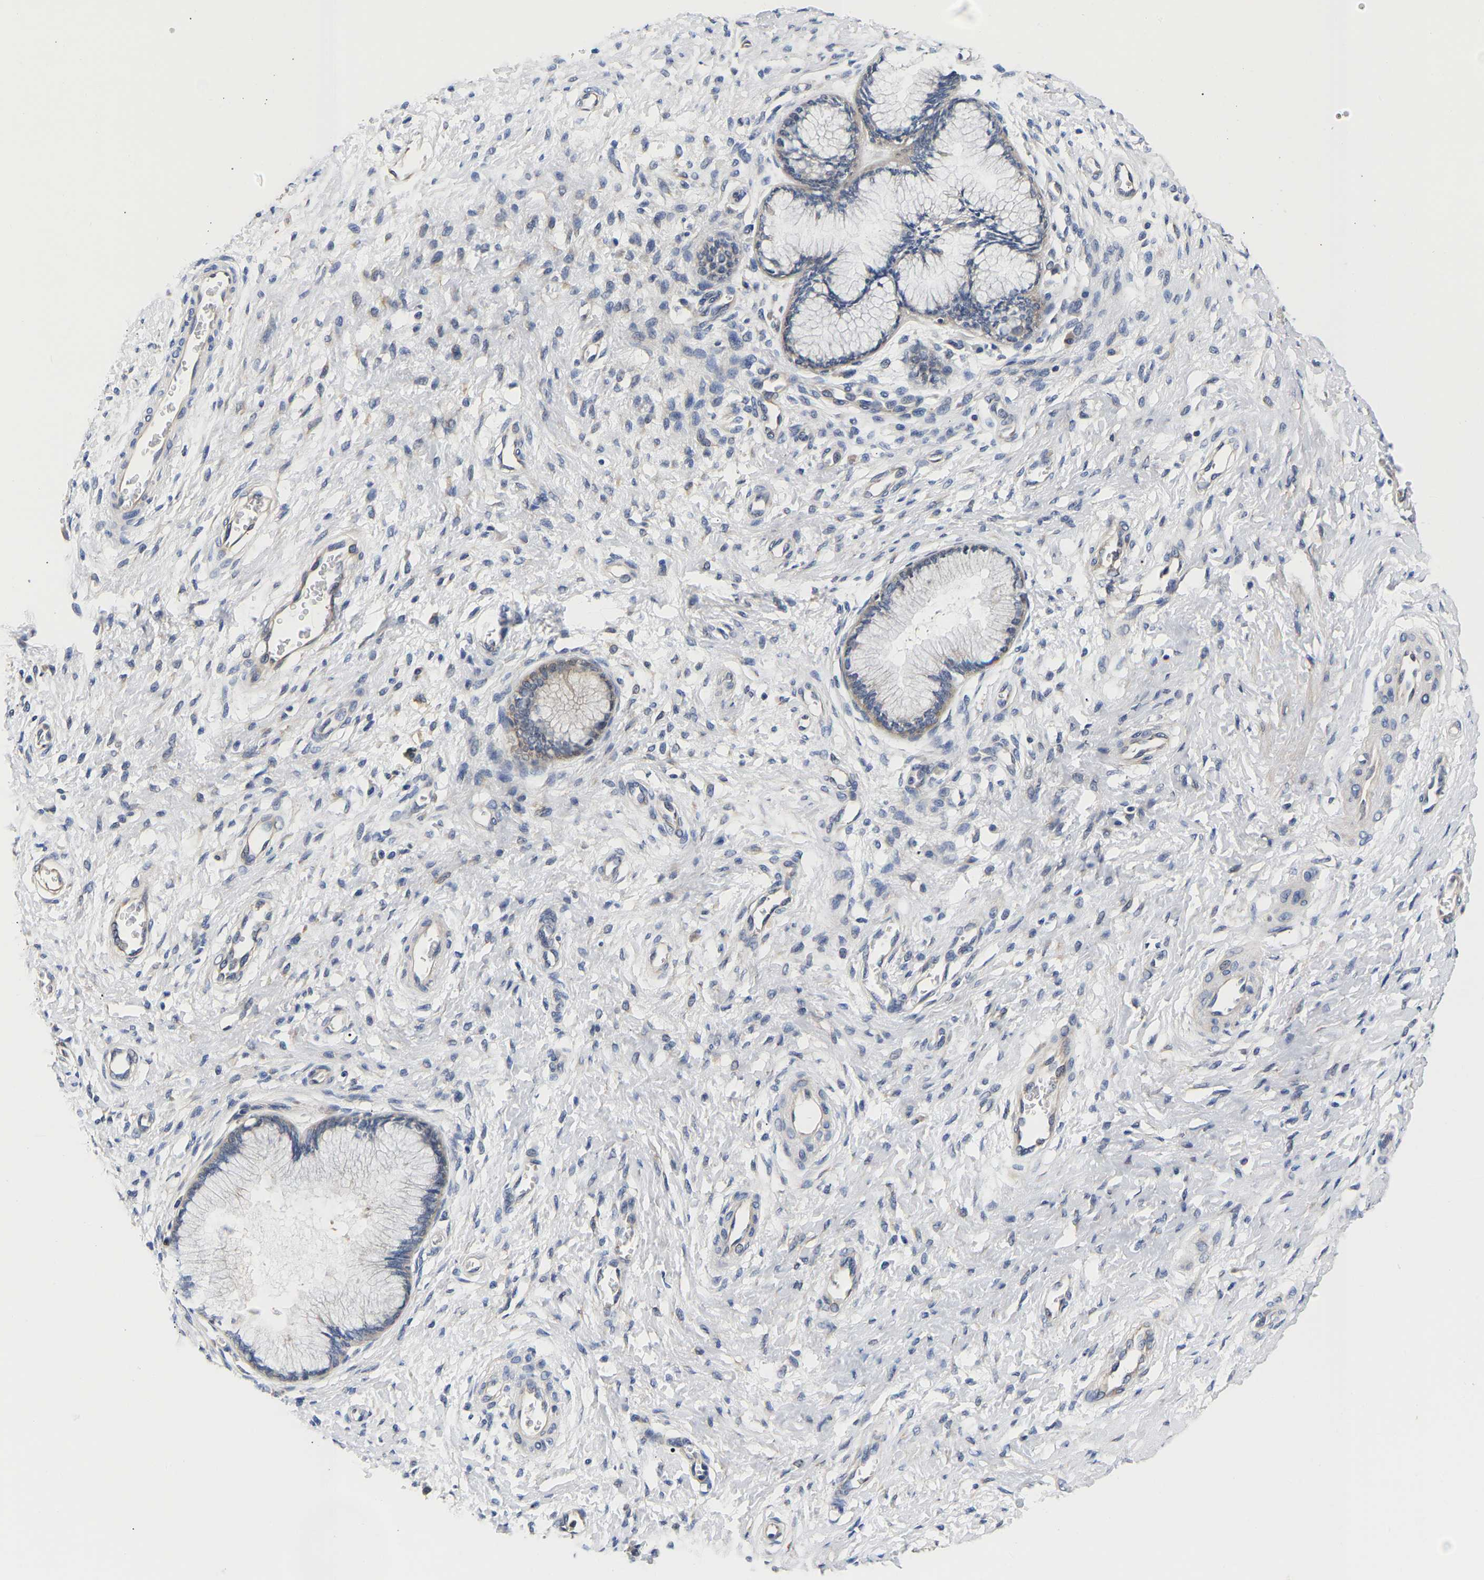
{"staining": {"intensity": "weak", "quantity": "<25%", "location": "cytoplasmic/membranous"}, "tissue": "cervix", "cell_type": "Glandular cells", "image_type": "normal", "snomed": [{"axis": "morphology", "description": "Normal tissue, NOS"}, {"axis": "topography", "description": "Cervix"}], "caption": "IHC of benign human cervix demonstrates no staining in glandular cells.", "gene": "CCDC6", "patient": {"sex": "female", "age": 55}}